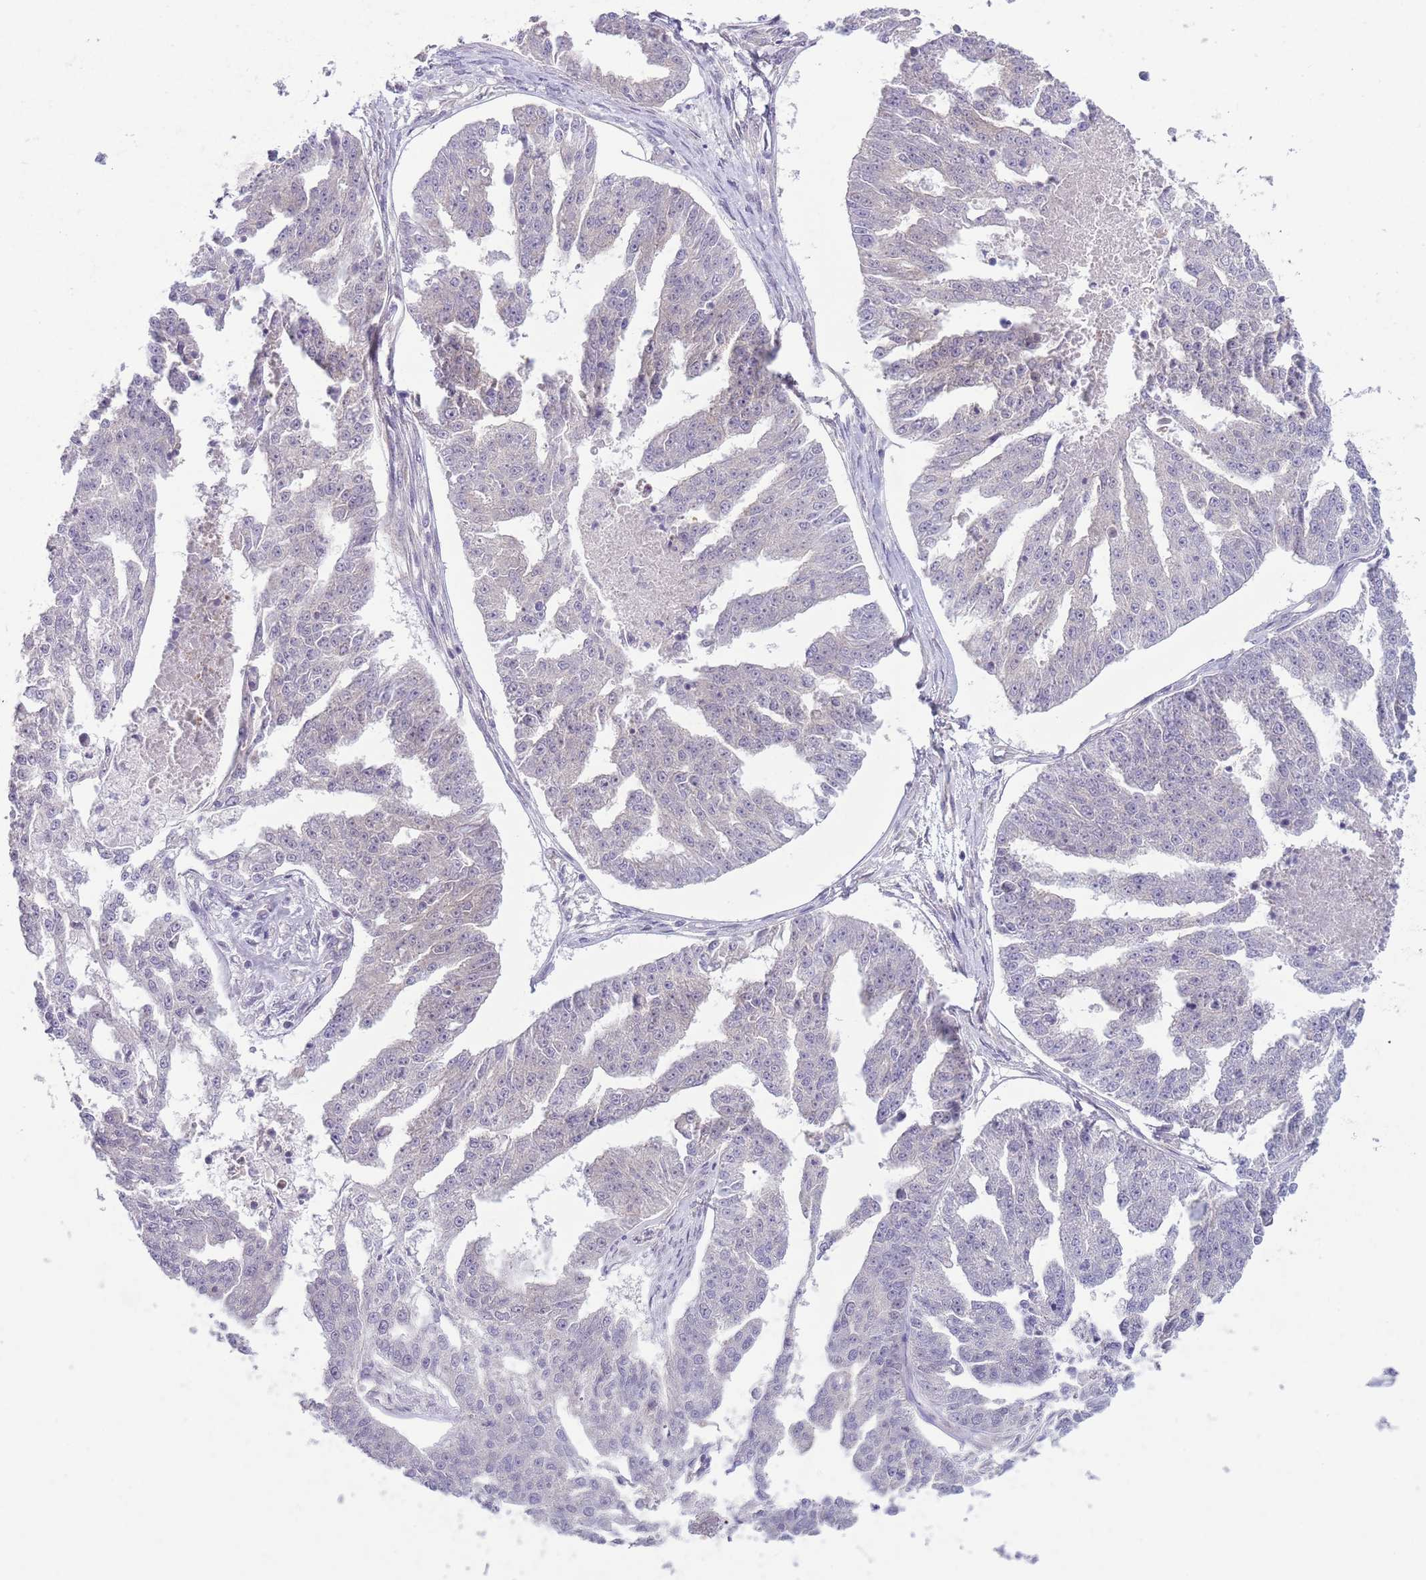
{"staining": {"intensity": "negative", "quantity": "none", "location": "none"}, "tissue": "ovarian cancer", "cell_type": "Tumor cells", "image_type": "cancer", "snomed": [{"axis": "morphology", "description": "Cystadenocarcinoma, serous, NOS"}, {"axis": "topography", "description": "Ovary"}], "caption": "Micrograph shows no significant protein expression in tumor cells of ovarian cancer.", "gene": "COPE", "patient": {"sex": "female", "age": 58}}